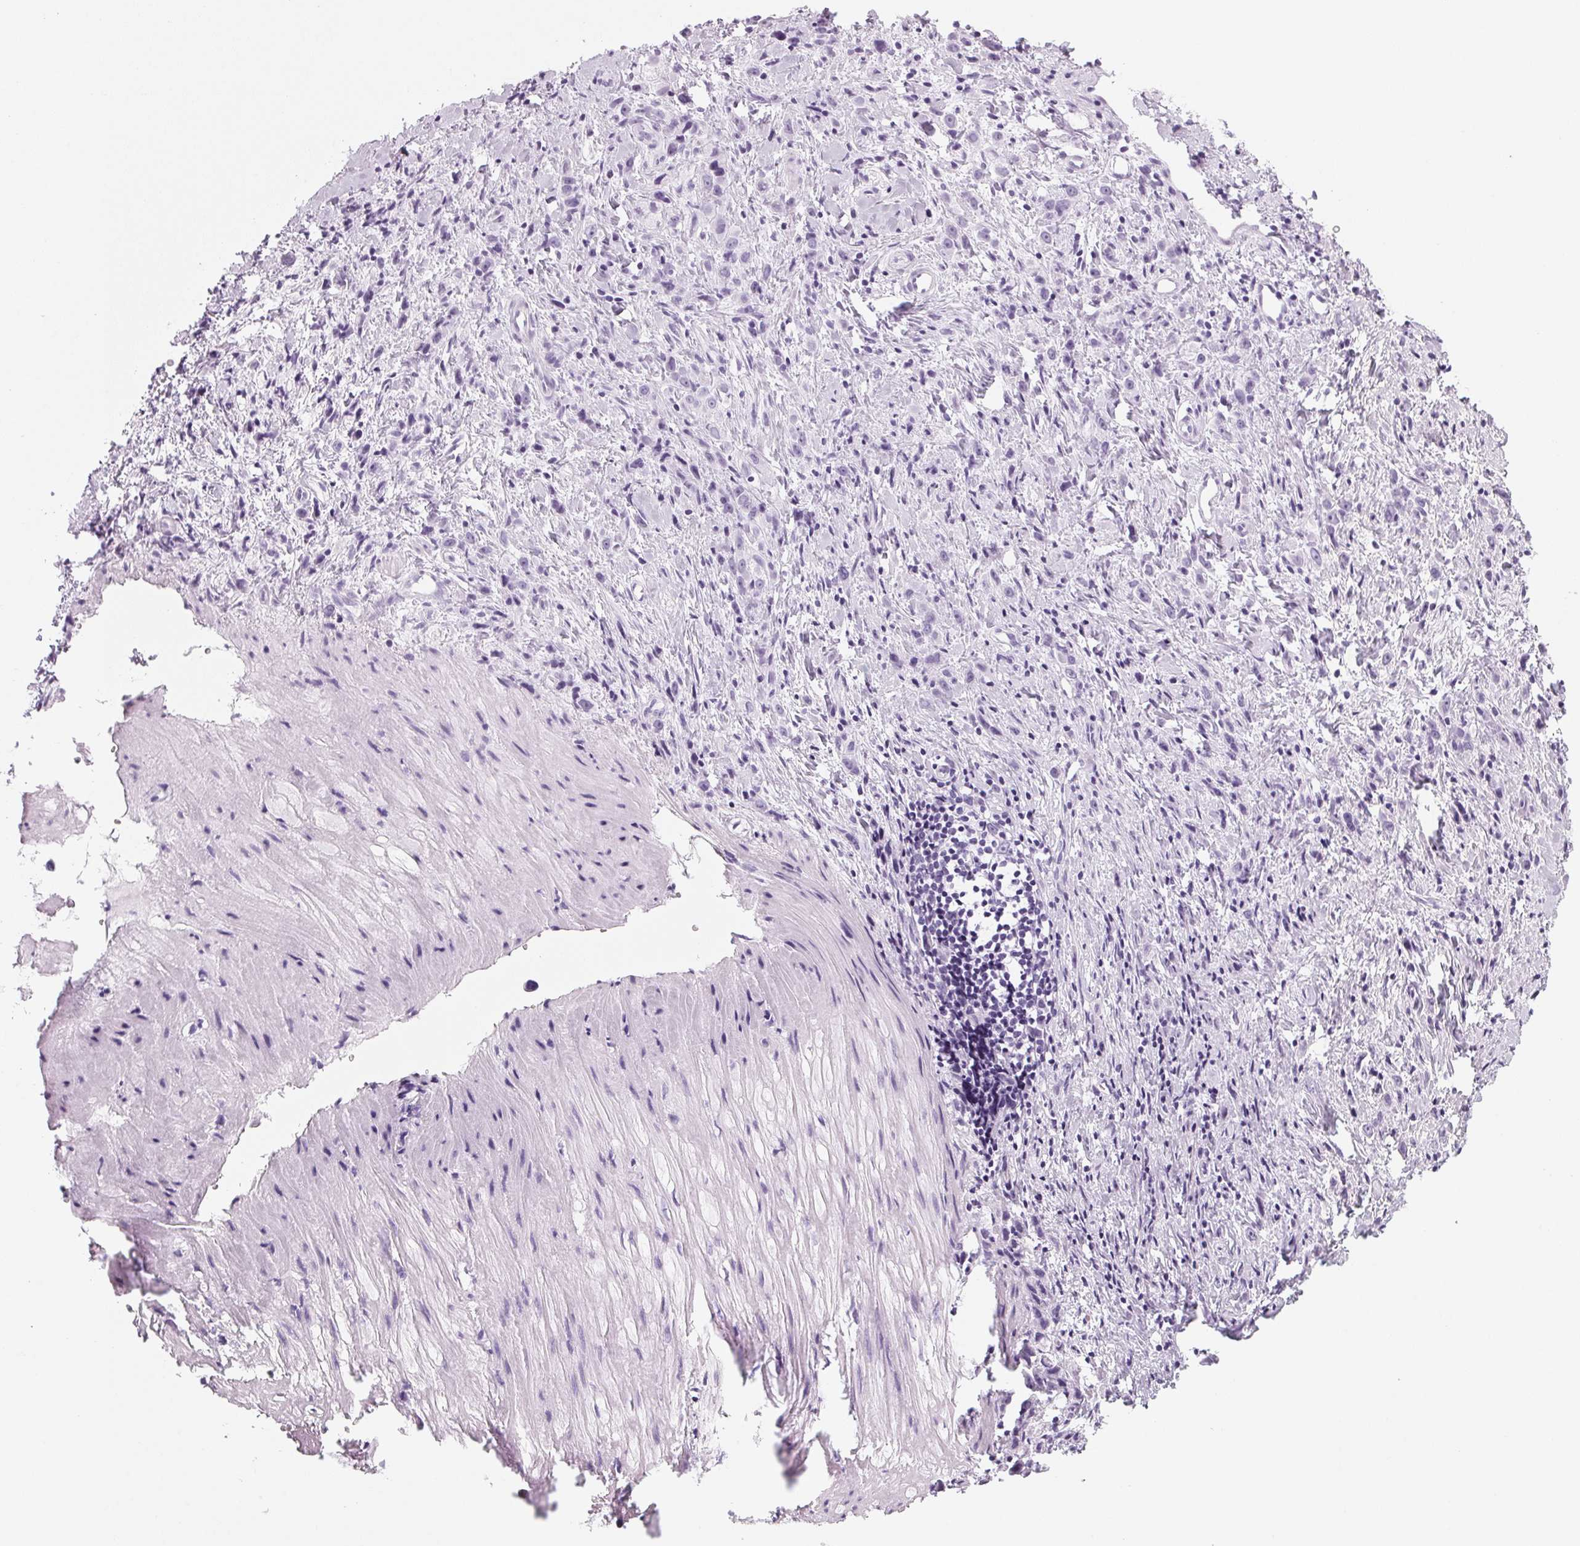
{"staining": {"intensity": "negative", "quantity": "none", "location": "none"}, "tissue": "stomach cancer", "cell_type": "Tumor cells", "image_type": "cancer", "snomed": [{"axis": "morphology", "description": "Adenocarcinoma, NOS"}, {"axis": "topography", "description": "Stomach"}], "caption": "DAB immunohistochemical staining of human stomach cancer exhibits no significant staining in tumor cells.", "gene": "DNTTIP2", "patient": {"sex": "male", "age": 47}}